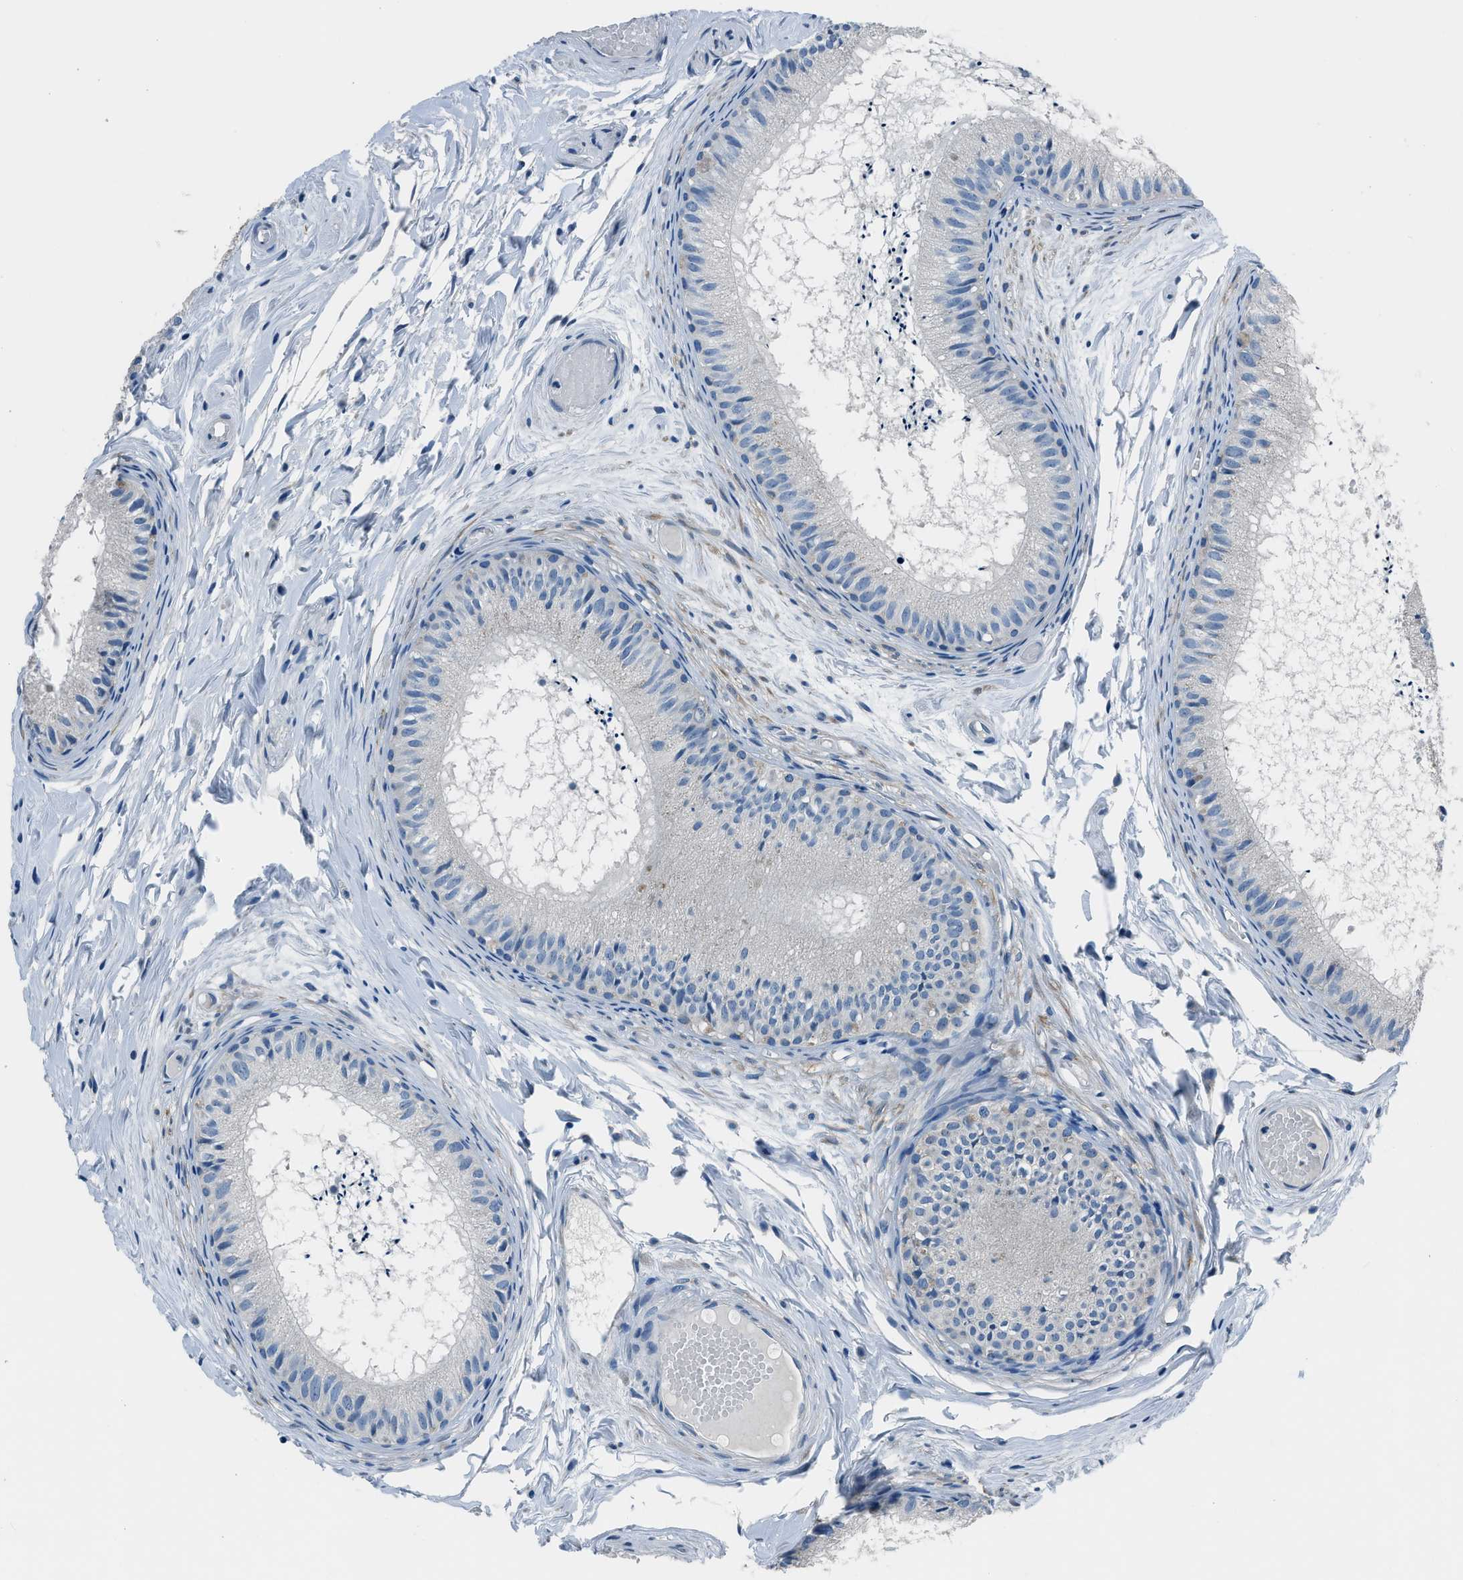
{"staining": {"intensity": "negative", "quantity": "none", "location": "none"}, "tissue": "epididymis", "cell_type": "Glandular cells", "image_type": "normal", "snomed": [{"axis": "morphology", "description": "Normal tissue, NOS"}, {"axis": "topography", "description": "Epididymis"}], "caption": "Immunohistochemistry image of normal epididymis stained for a protein (brown), which demonstrates no staining in glandular cells. (Stains: DAB IHC with hematoxylin counter stain, Microscopy: brightfield microscopy at high magnification).", "gene": "GJA3", "patient": {"sex": "male", "age": 46}}